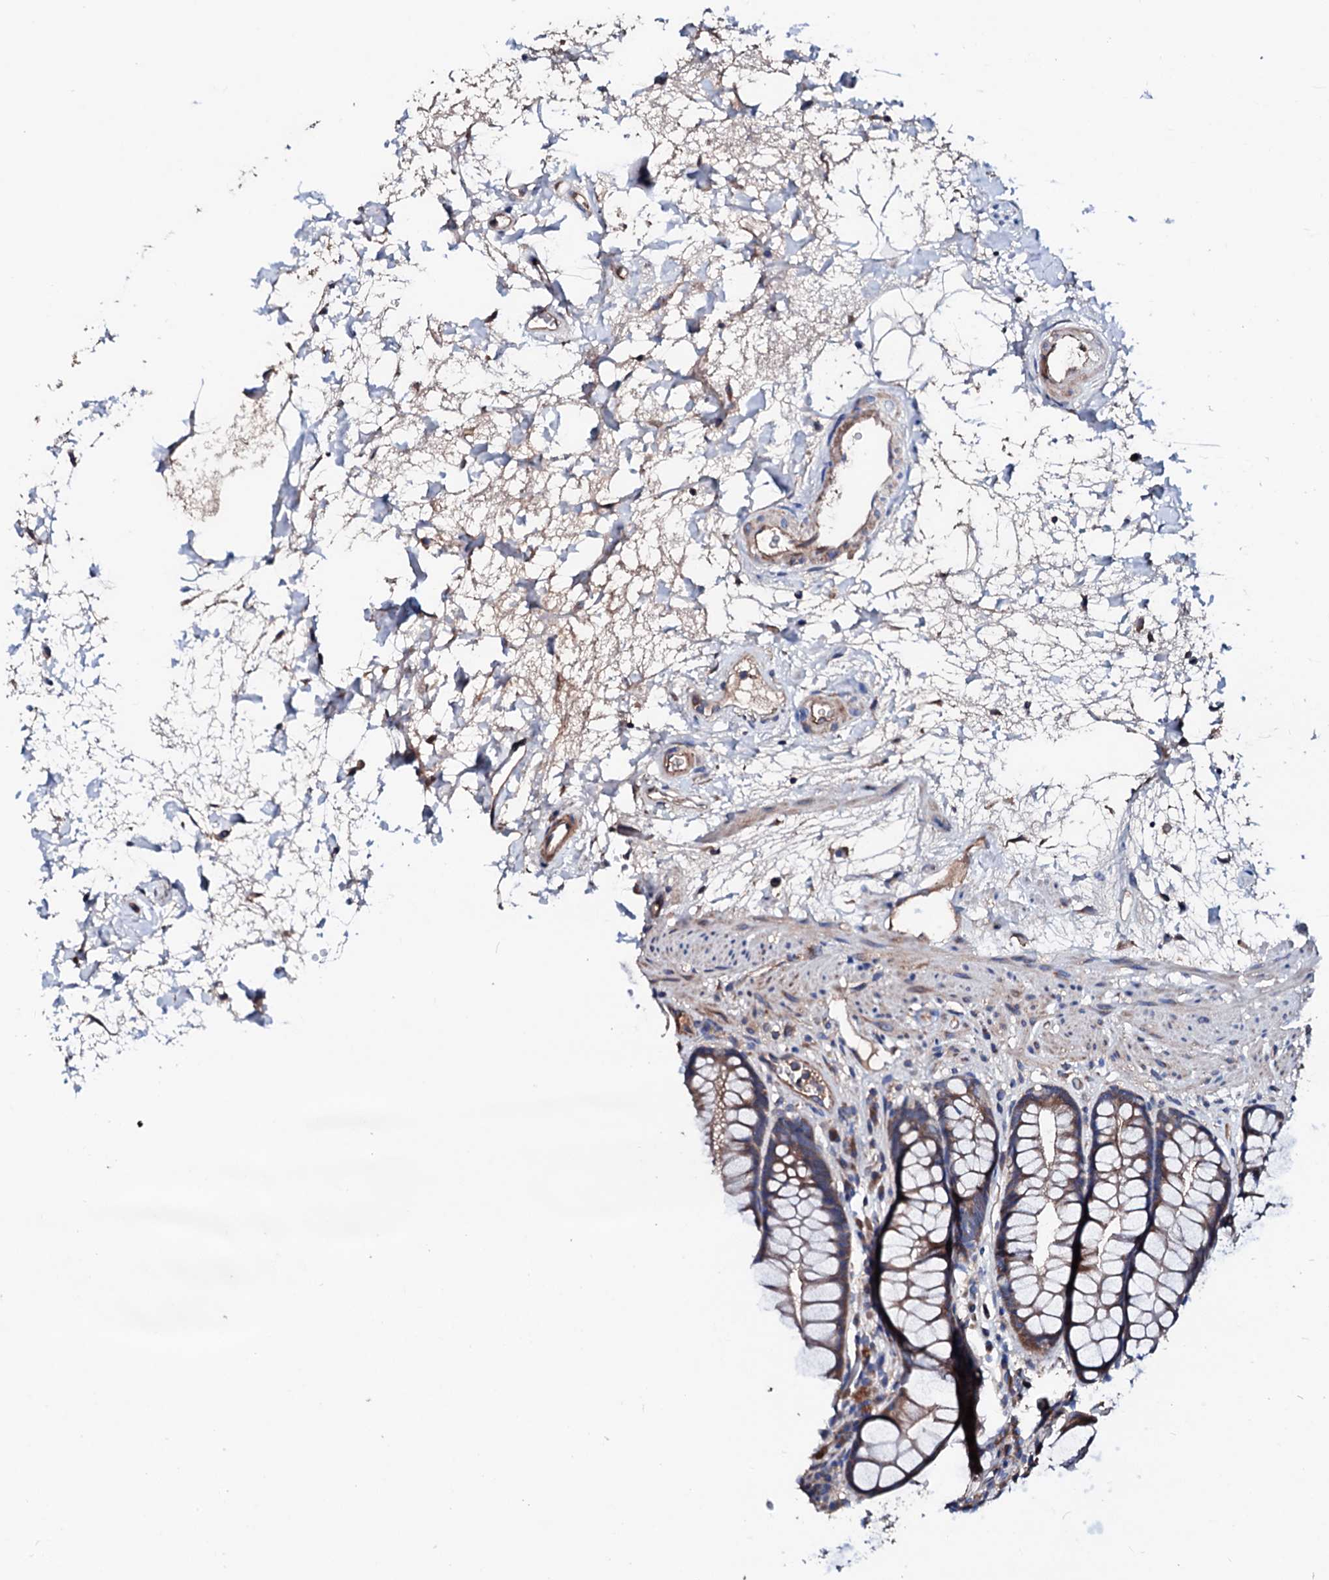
{"staining": {"intensity": "moderate", "quantity": ">75%", "location": "cytoplasmic/membranous"}, "tissue": "rectum", "cell_type": "Glandular cells", "image_type": "normal", "snomed": [{"axis": "morphology", "description": "Normal tissue, NOS"}, {"axis": "topography", "description": "Rectum"}], "caption": "A micrograph showing moderate cytoplasmic/membranous staining in approximately >75% of glandular cells in normal rectum, as visualized by brown immunohistochemical staining.", "gene": "TBCEL", "patient": {"sex": "male", "age": 64}}